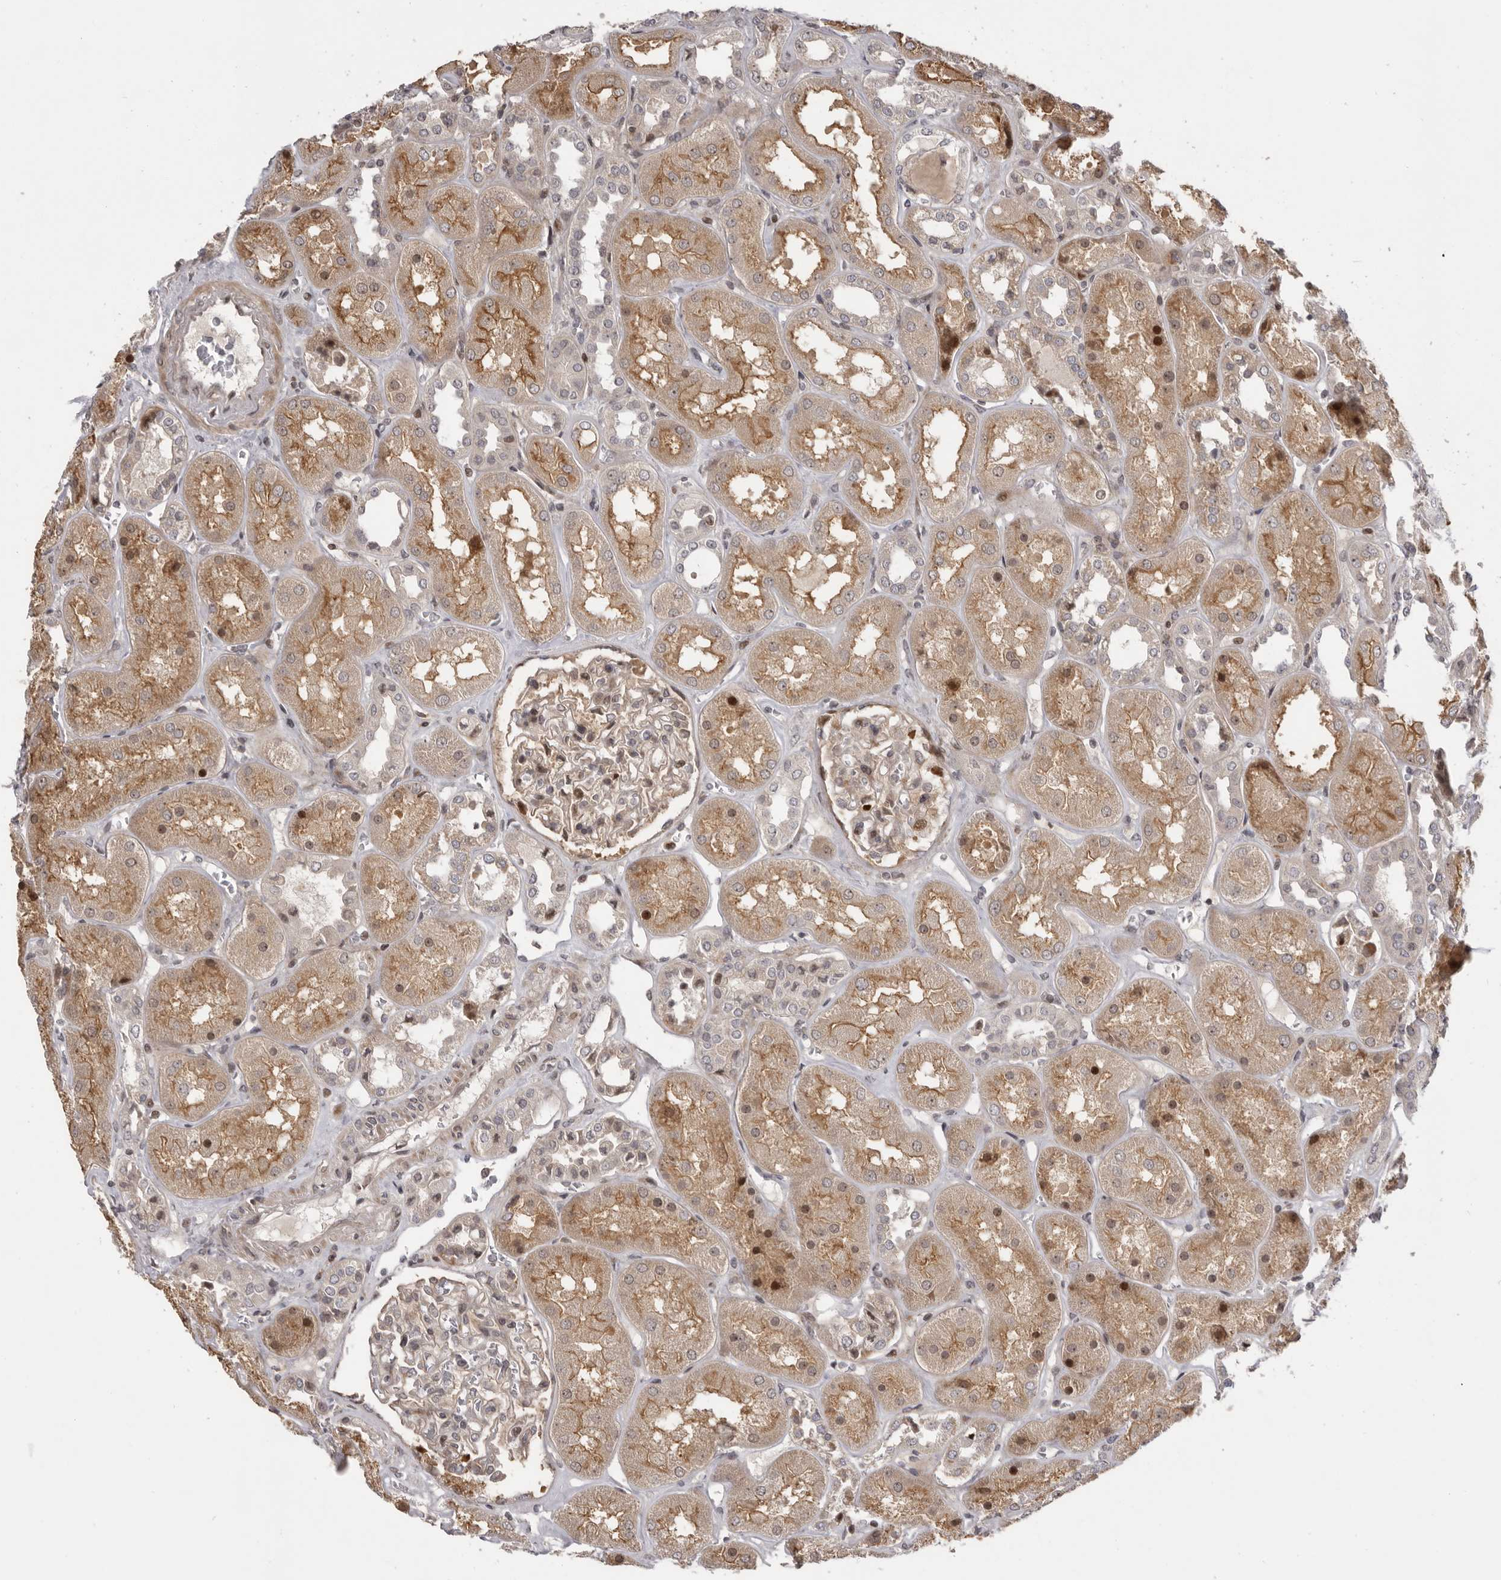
{"staining": {"intensity": "moderate", "quantity": "<25%", "location": "cytoplasmic/membranous,nuclear"}, "tissue": "kidney", "cell_type": "Cells in glomeruli", "image_type": "normal", "snomed": [{"axis": "morphology", "description": "Normal tissue, NOS"}, {"axis": "topography", "description": "Kidney"}], "caption": "Protein analysis of unremarkable kidney demonstrates moderate cytoplasmic/membranous,nuclear staining in about <25% of cells in glomeruli. (DAB = brown stain, brightfield microscopy at high magnification).", "gene": "AZIN1", "patient": {"sex": "male", "age": 70}}